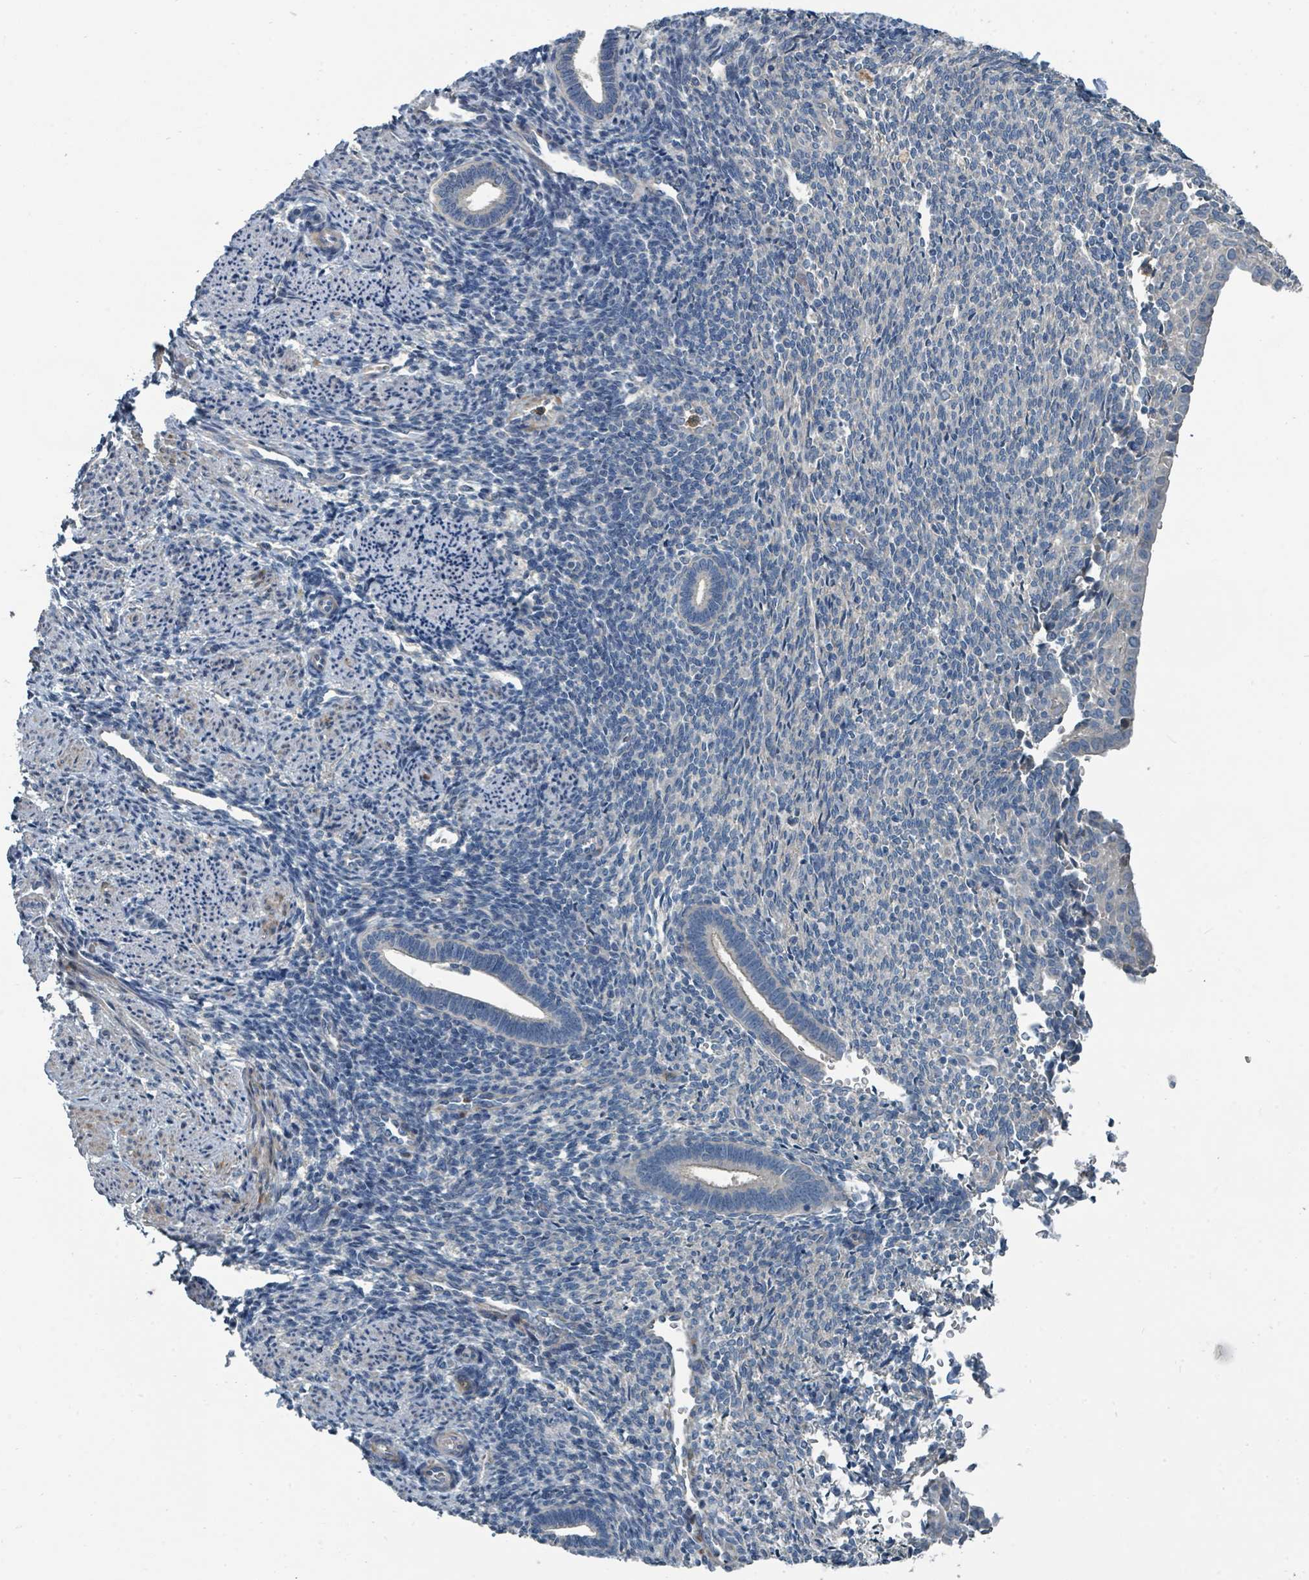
{"staining": {"intensity": "negative", "quantity": "none", "location": "none"}, "tissue": "endometrium", "cell_type": "Cells in endometrial stroma", "image_type": "normal", "snomed": [{"axis": "morphology", "description": "Normal tissue, NOS"}, {"axis": "topography", "description": "Endometrium"}], "caption": "Cells in endometrial stroma show no significant positivity in unremarkable endometrium.", "gene": "SLC44A5", "patient": {"sex": "female", "age": 32}}